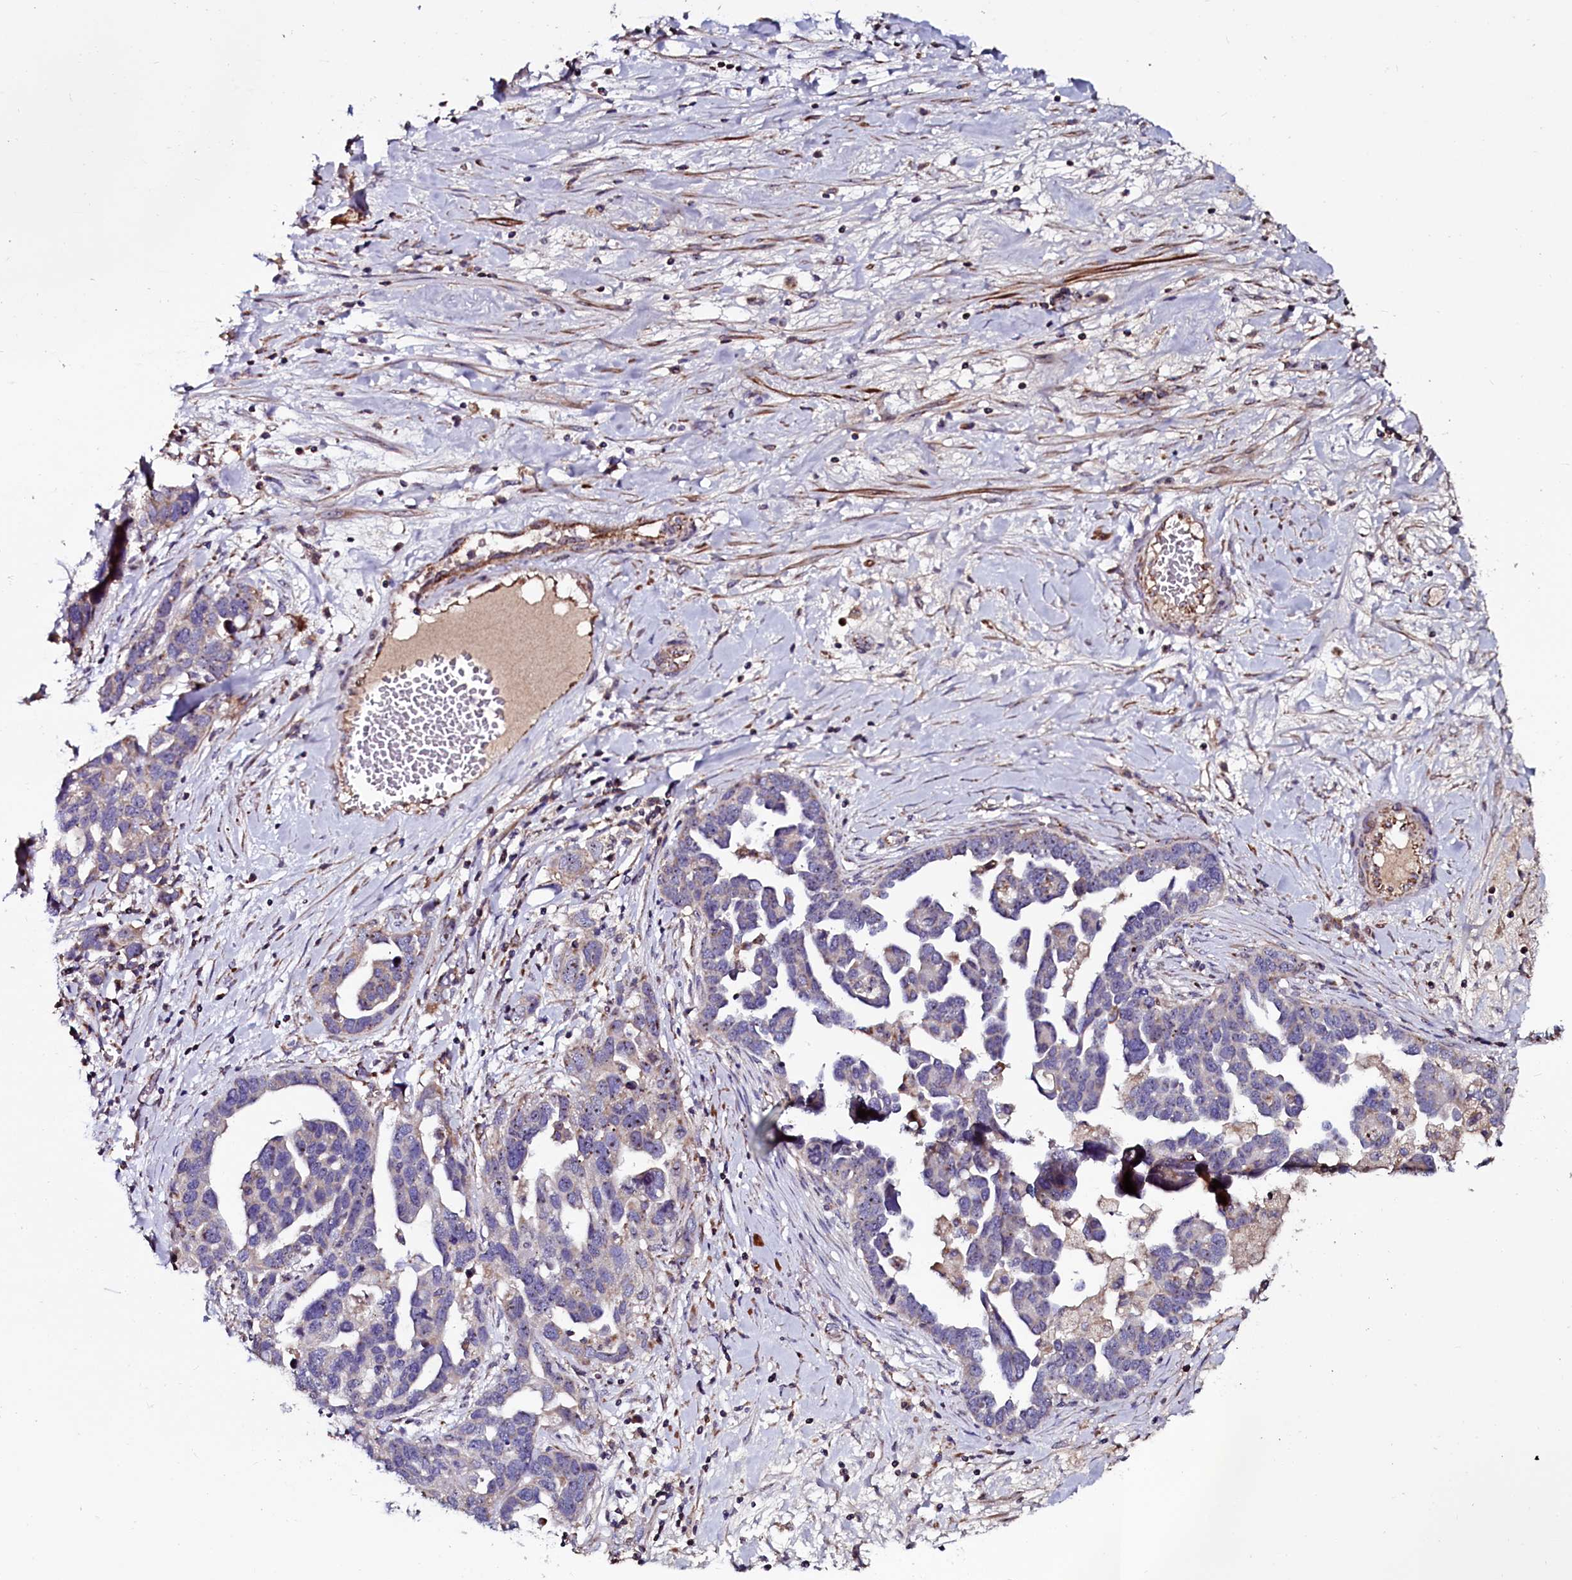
{"staining": {"intensity": "negative", "quantity": "none", "location": "none"}, "tissue": "ovarian cancer", "cell_type": "Tumor cells", "image_type": "cancer", "snomed": [{"axis": "morphology", "description": "Cystadenocarcinoma, serous, NOS"}, {"axis": "topography", "description": "Ovary"}], "caption": "High magnification brightfield microscopy of ovarian cancer stained with DAB (brown) and counterstained with hematoxylin (blue): tumor cells show no significant expression.", "gene": "NAA80", "patient": {"sex": "female", "age": 54}}